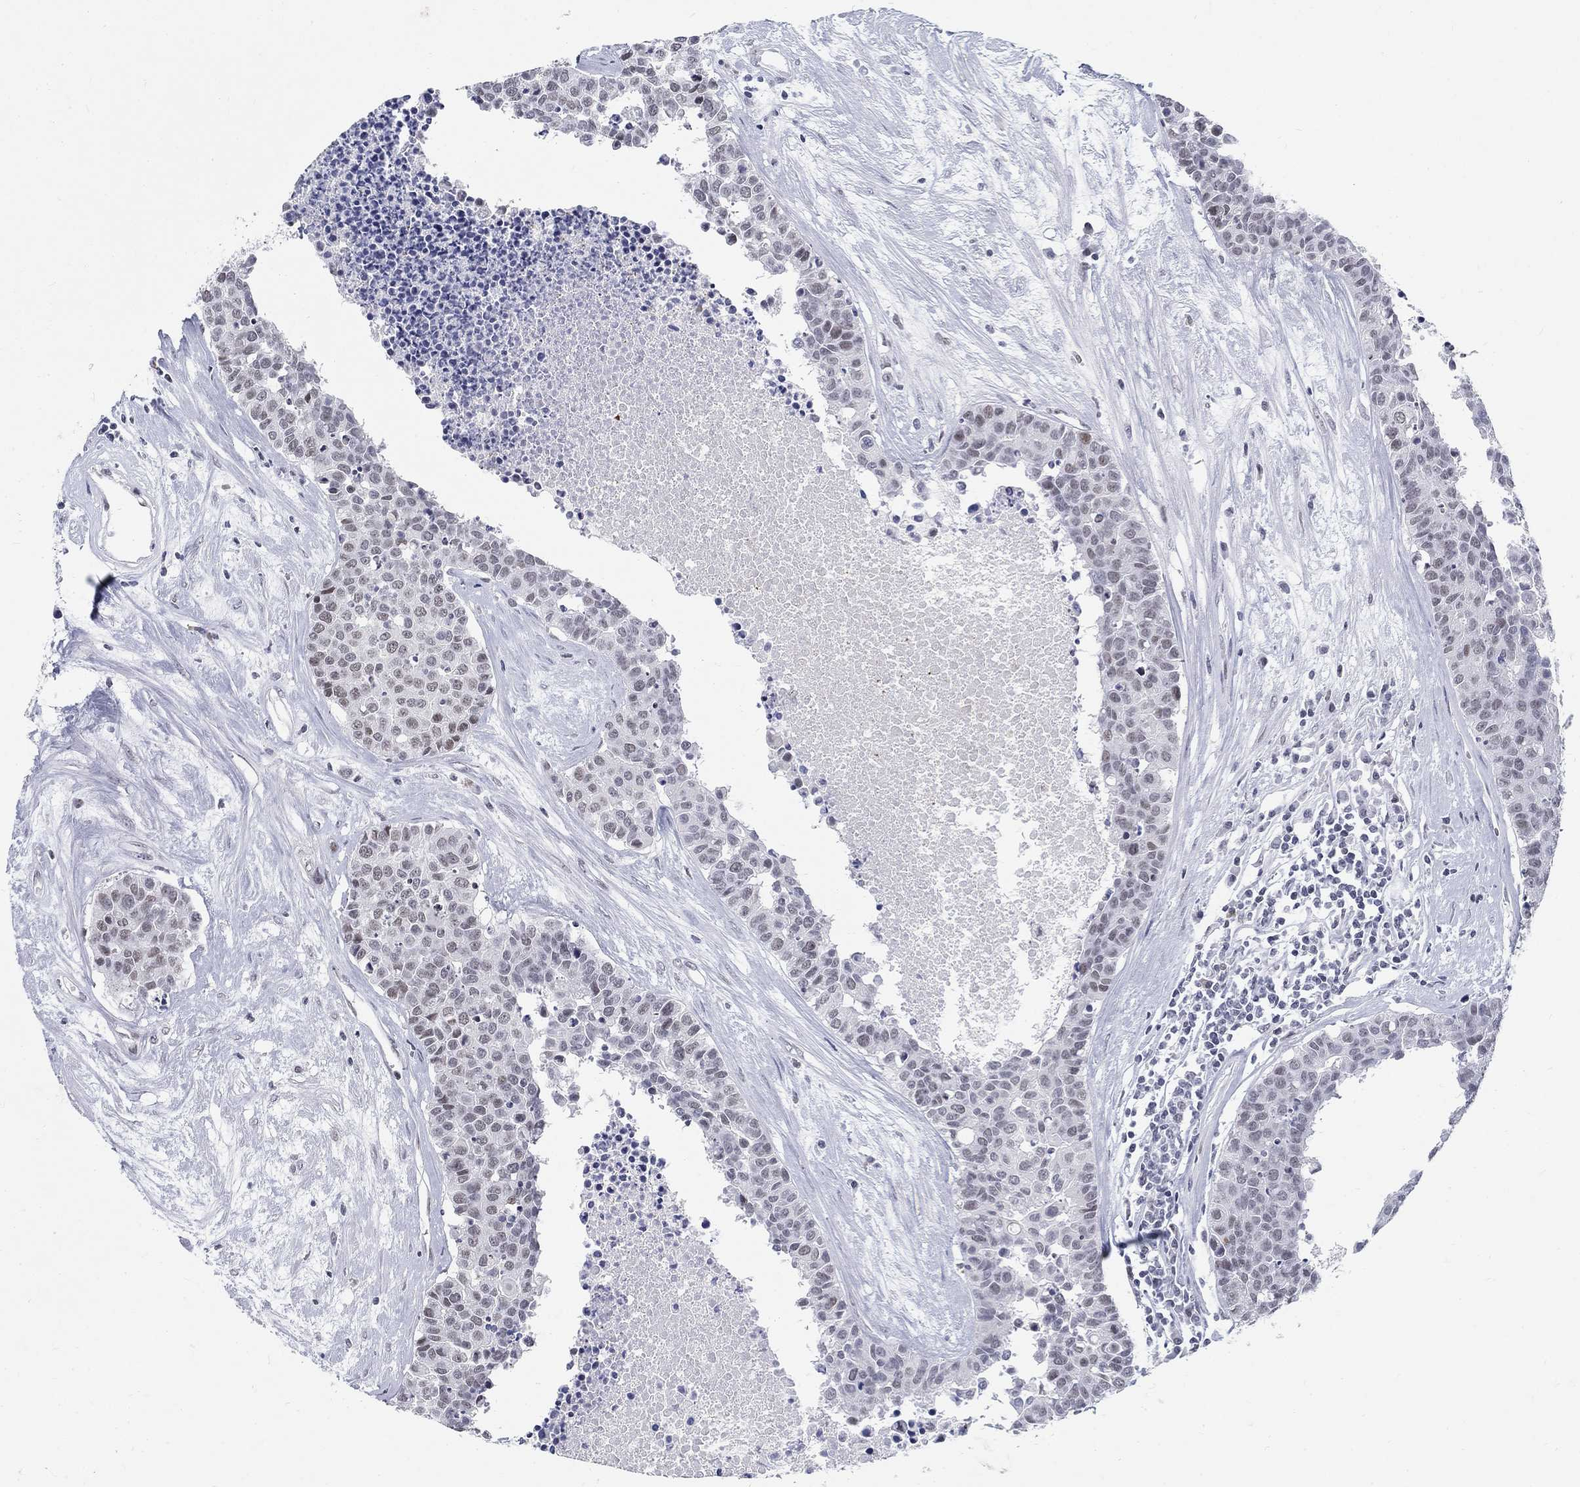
{"staining": {"intensity": "moderate", "quantity": "<25%", "location": "nuclear"}, "tissue": "carcinoid", "cell_type": "Tumor cells", "image_type": "cancer", "snomed": [{"axis": "morphology", "description": "Carcinoid, malignant, NOS"}, {"axis": "topography", "description": "Colon"}], "caption": "This photomicrograph demonstrates immunohistochemistry (IHC) staining of carcinoid, with low moderate nuclear staining in about <25% of tumor cells.", "gene": "BHLHE22", "patient": {"sex": "male", "age": 81}}